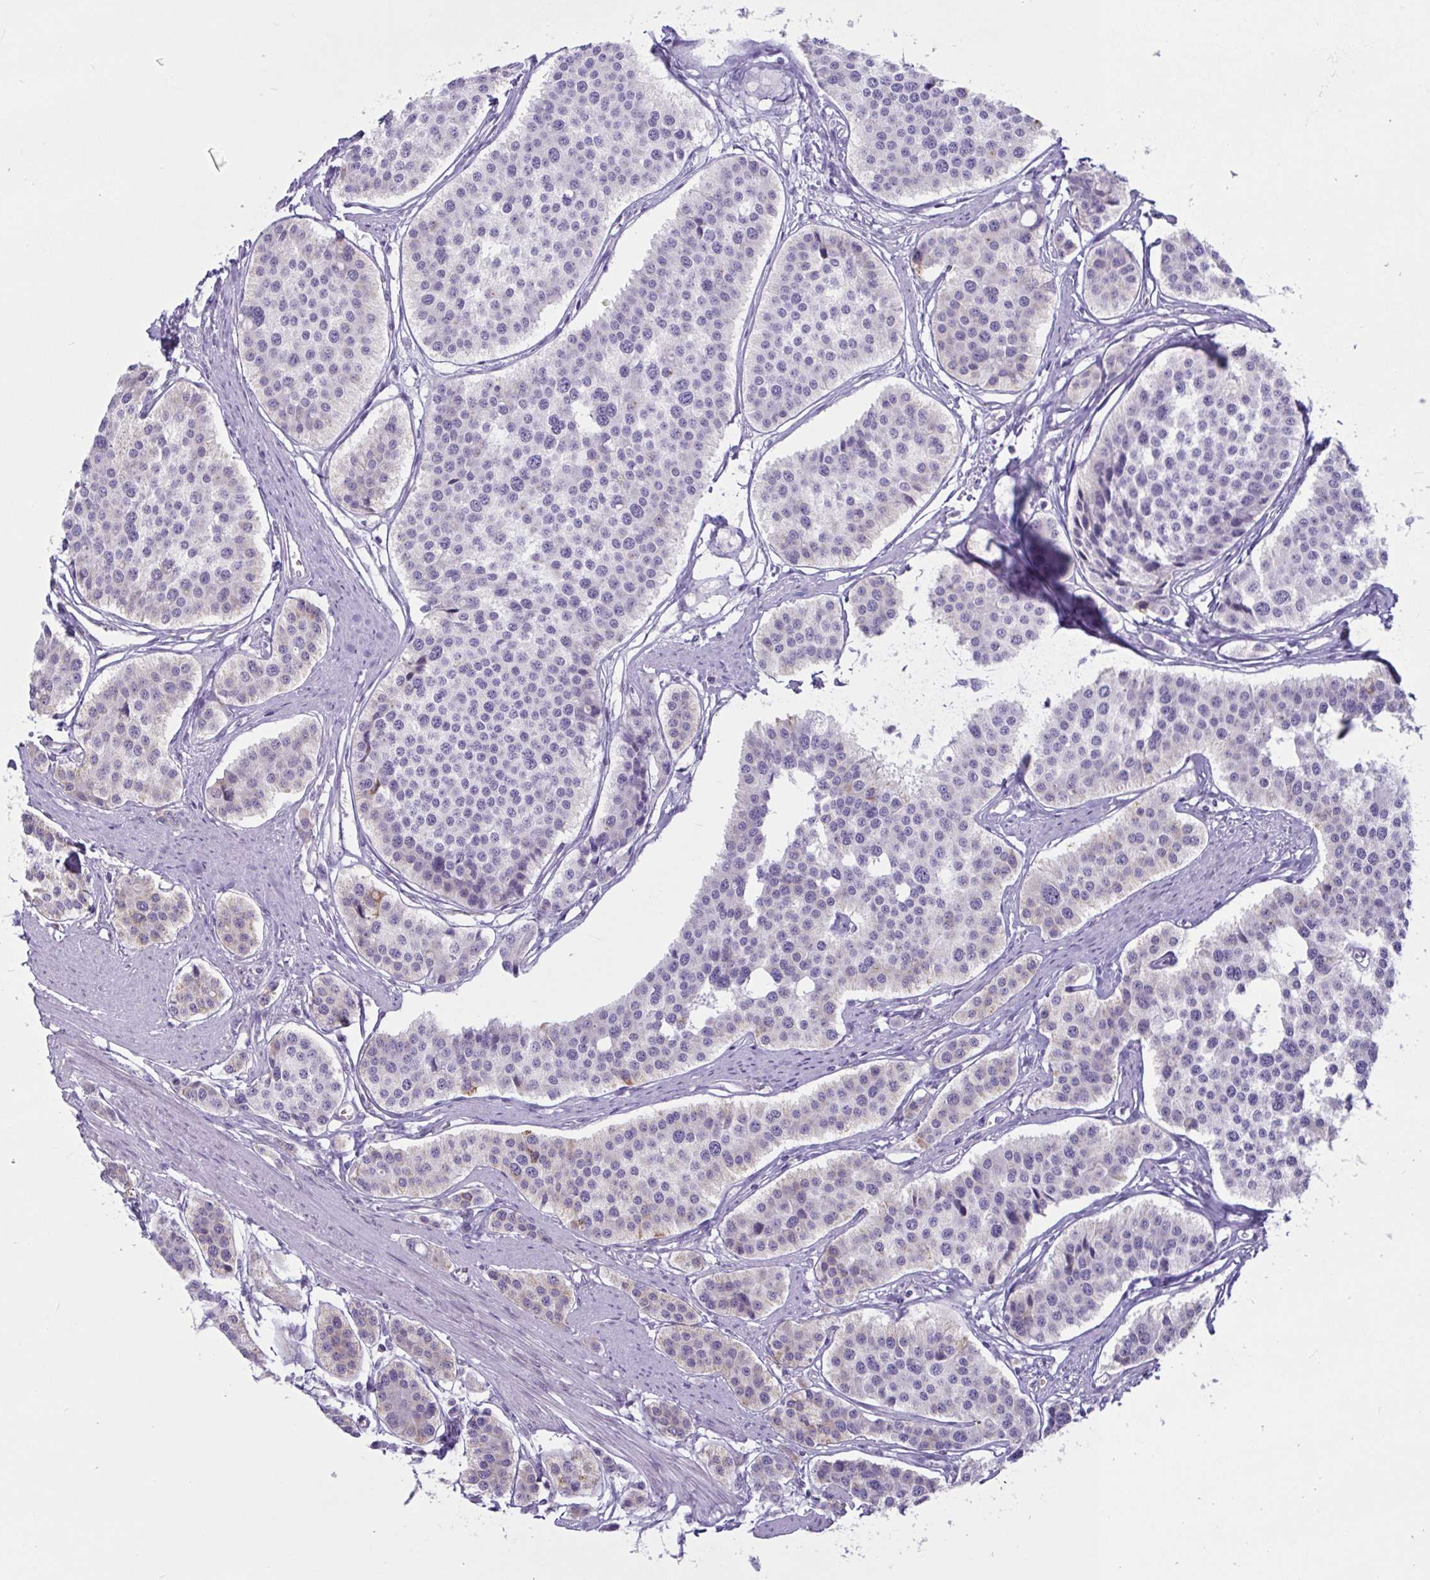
{"staining": {"intensity": "negative", "quantity": "none", "location": "none"}, "tissue": "carcinoid", "cell_type": "Tumor cells", "image_type": "cancer", "snomed": [{"axis": "morphology", "description": "Carcinoid, malignant, NOS"}, {"axis": "topography", "description": "Small intestine"}], "caption": "This is an immunohistochemistry histopathology image of carcinoid (malignant). There is no expression in tumor cells.", "gene": "TANK", "patient": {"sex": "male", "age": 60}}